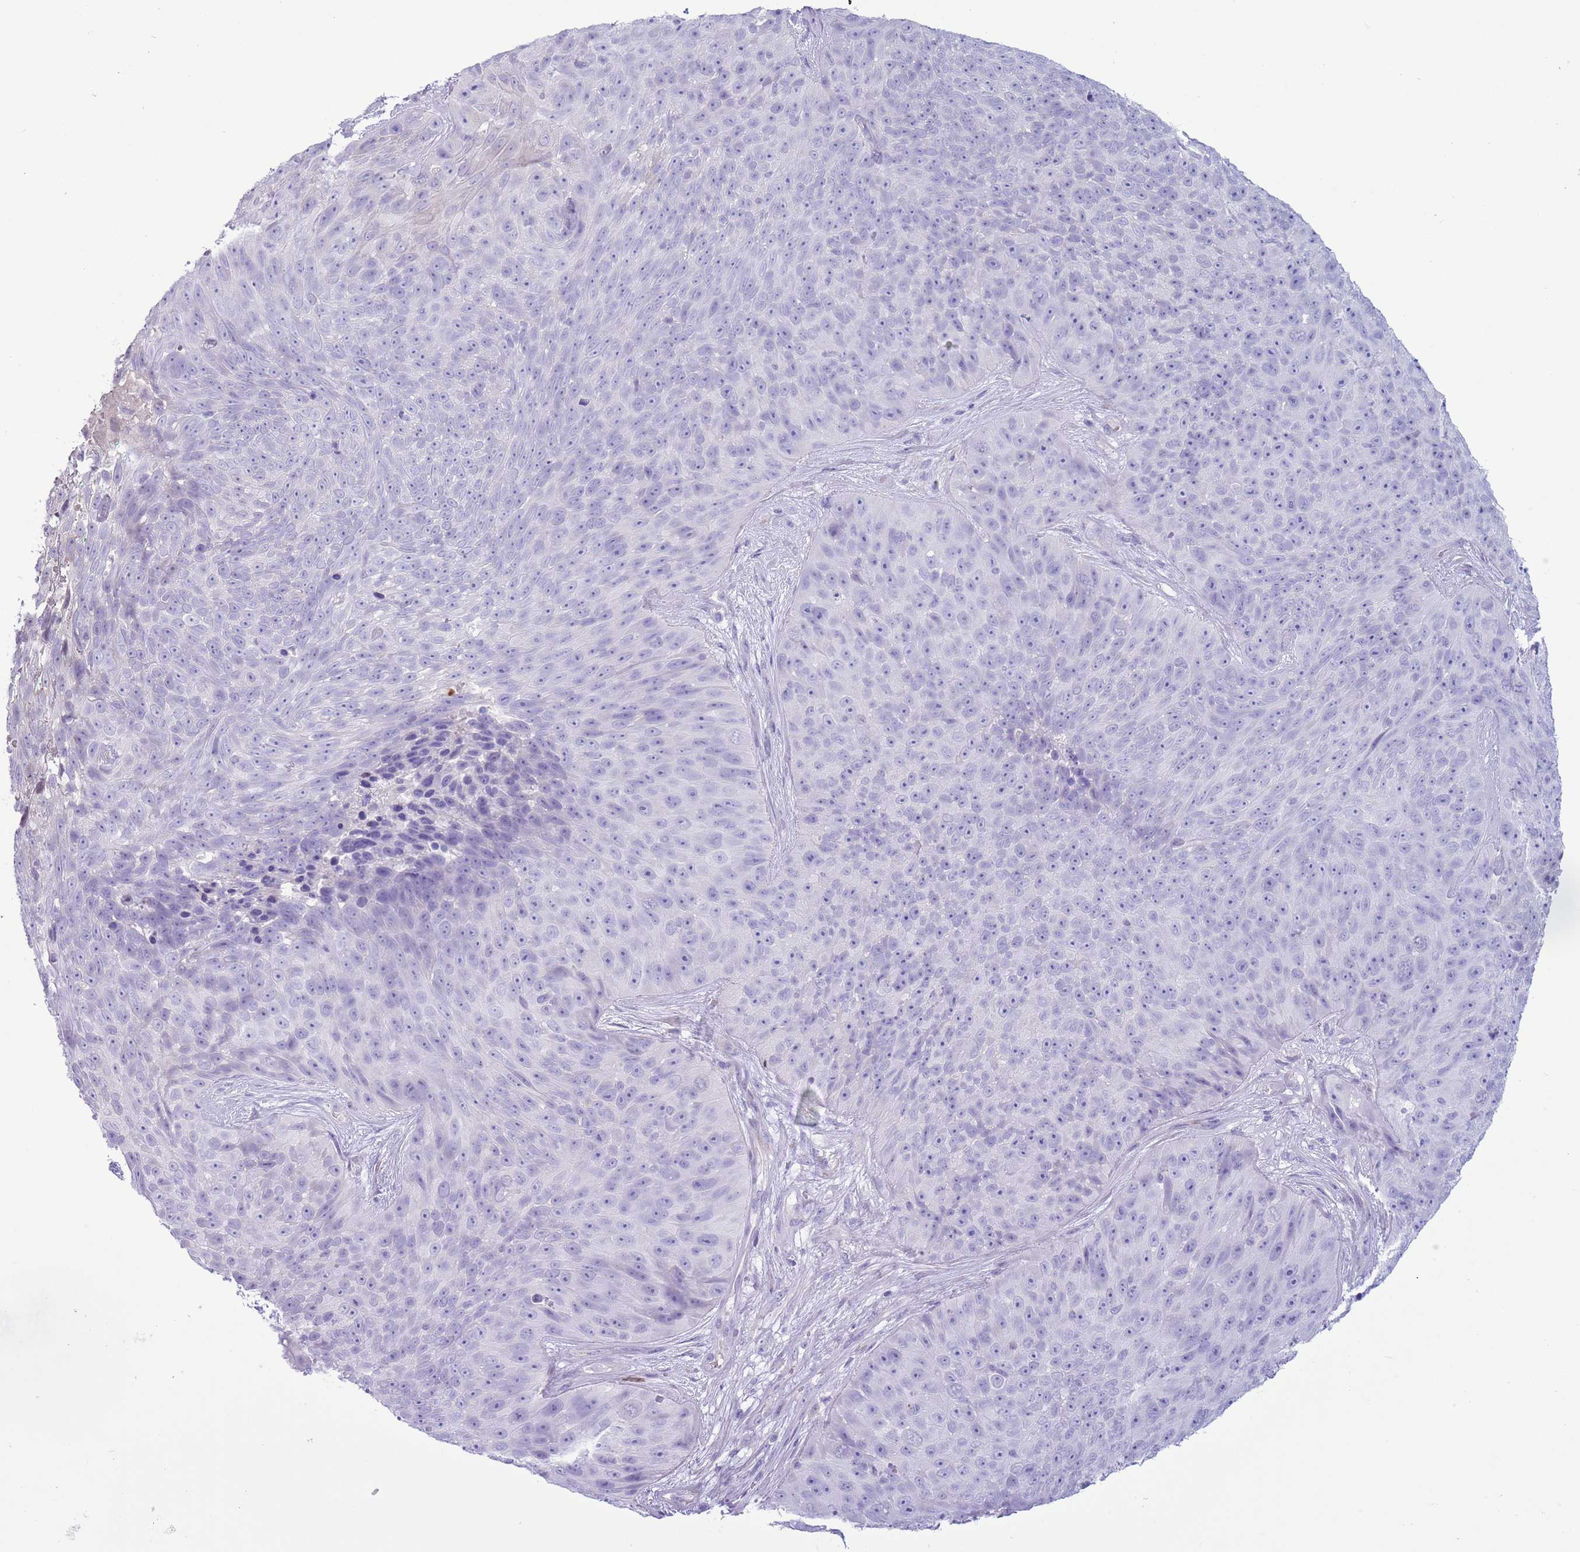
{"staining": {"intensity": "weak", "quantity": "<25%", "location": "cytoplasmic/membranous"}, "tissue": "skin cancer", "cell_type": "Tumor cells", "image_type": "cancer", "snomed": [{"axis": "morphology", "description": "Squamous cell carcinoma, NOS"}, {"axis": "topography", "description": "Skin"}], "caption": "A high-resolution image shows immunohistochemistry staining of skin cancer, which shows no significant expression in tumor cells. Nuclei are stained in blue.", "gene": "OR6M1", "patient": {"sex": "female", "age": 87}}